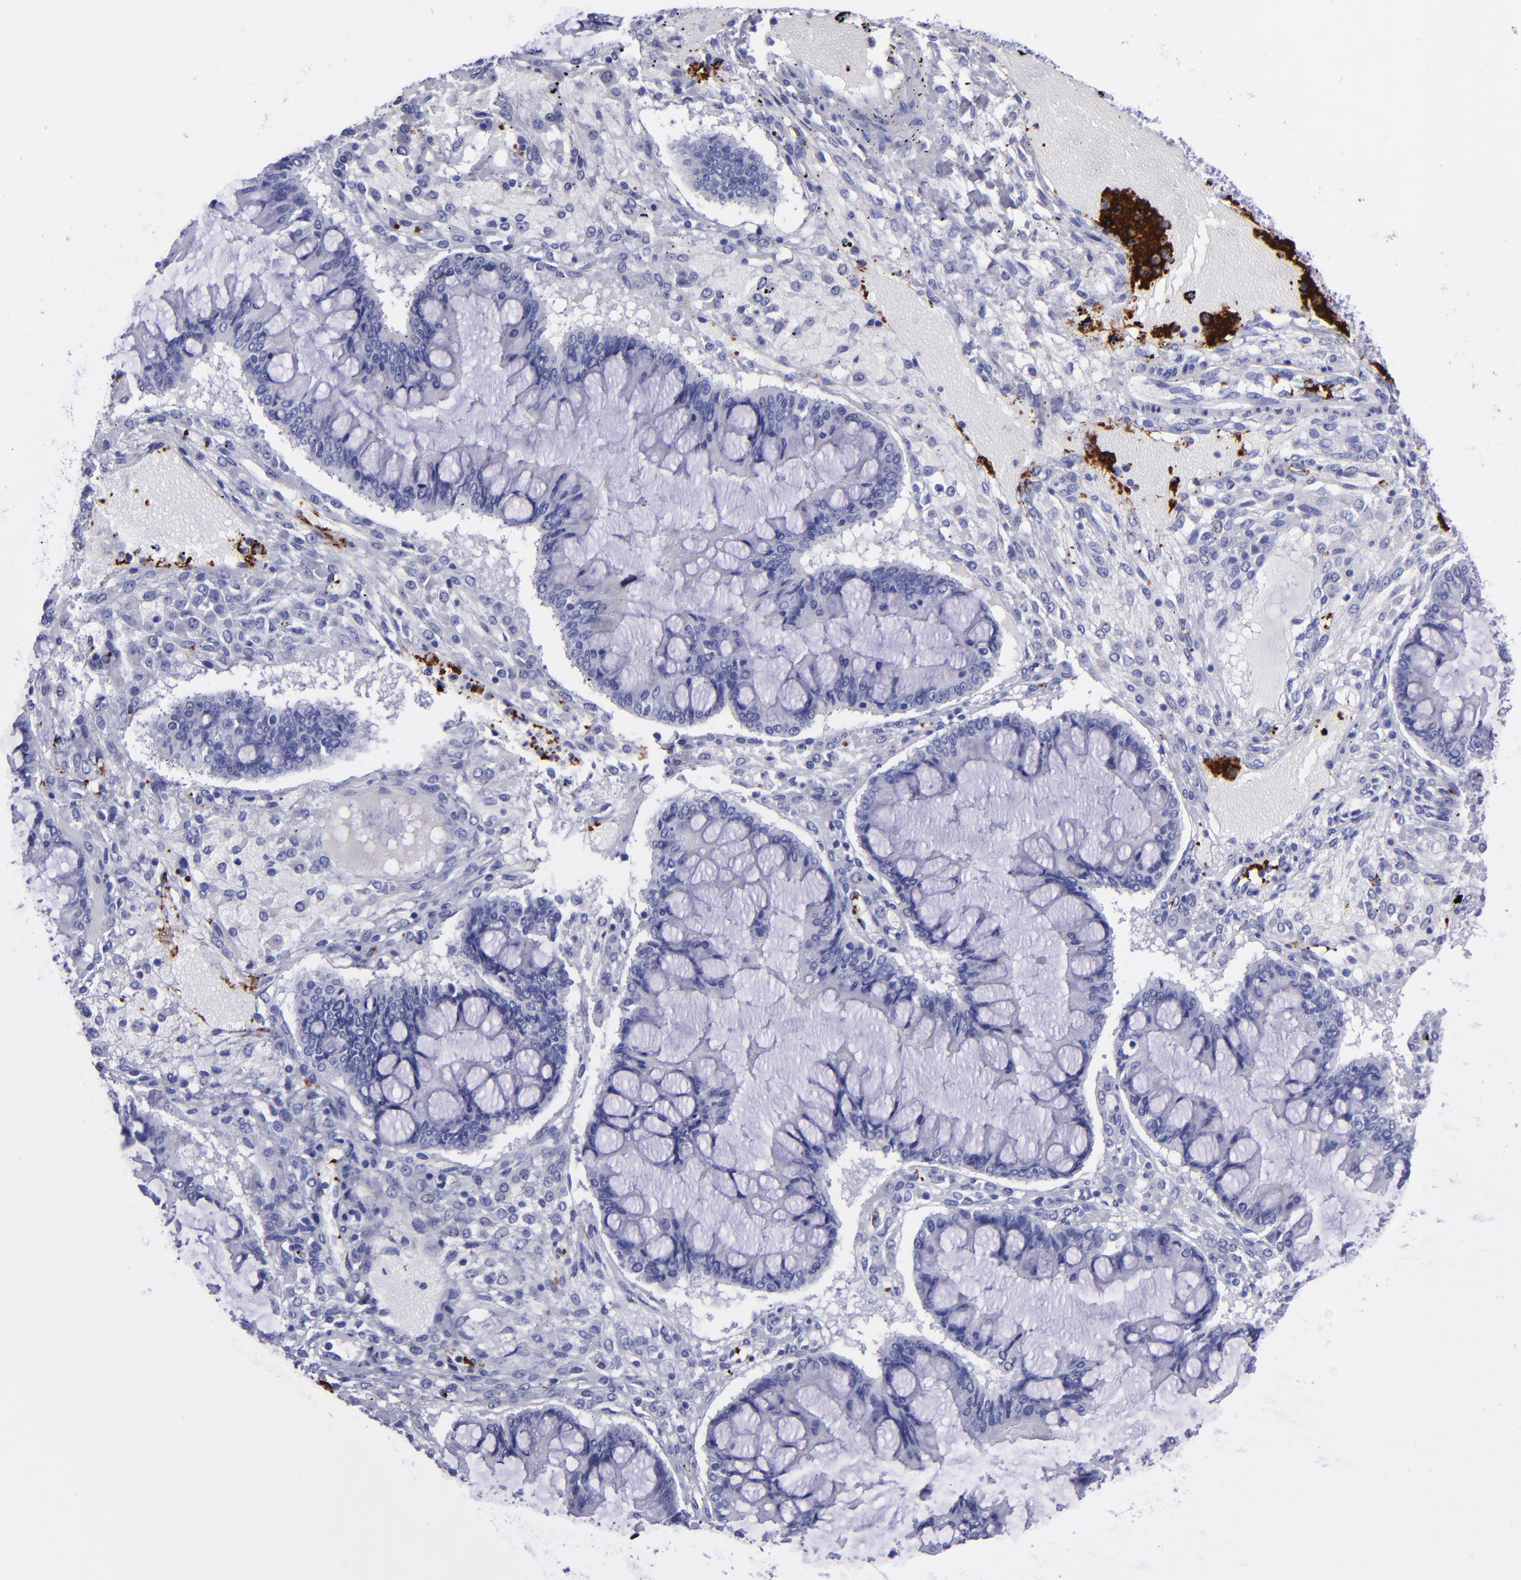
{"staining": {"intensity": "negative", "quantity": "none", "location": "none"}, "tissue": "ovarian cancer", "cell_type": "Tumor cells", "image_type": "cancer", "snomed": [{"axis": "morphology", "description": "Cystadenocarcinoma, mucinous, NOS"}, {"axis": "topography", "description": "Ovary"}], "caption": "Tumor cells are negative for protein expression in human ovarian mucinous cystadenocarcinoma.", "gene": "EFCAB13", "patient": {"sex": "female", "age": 73}}